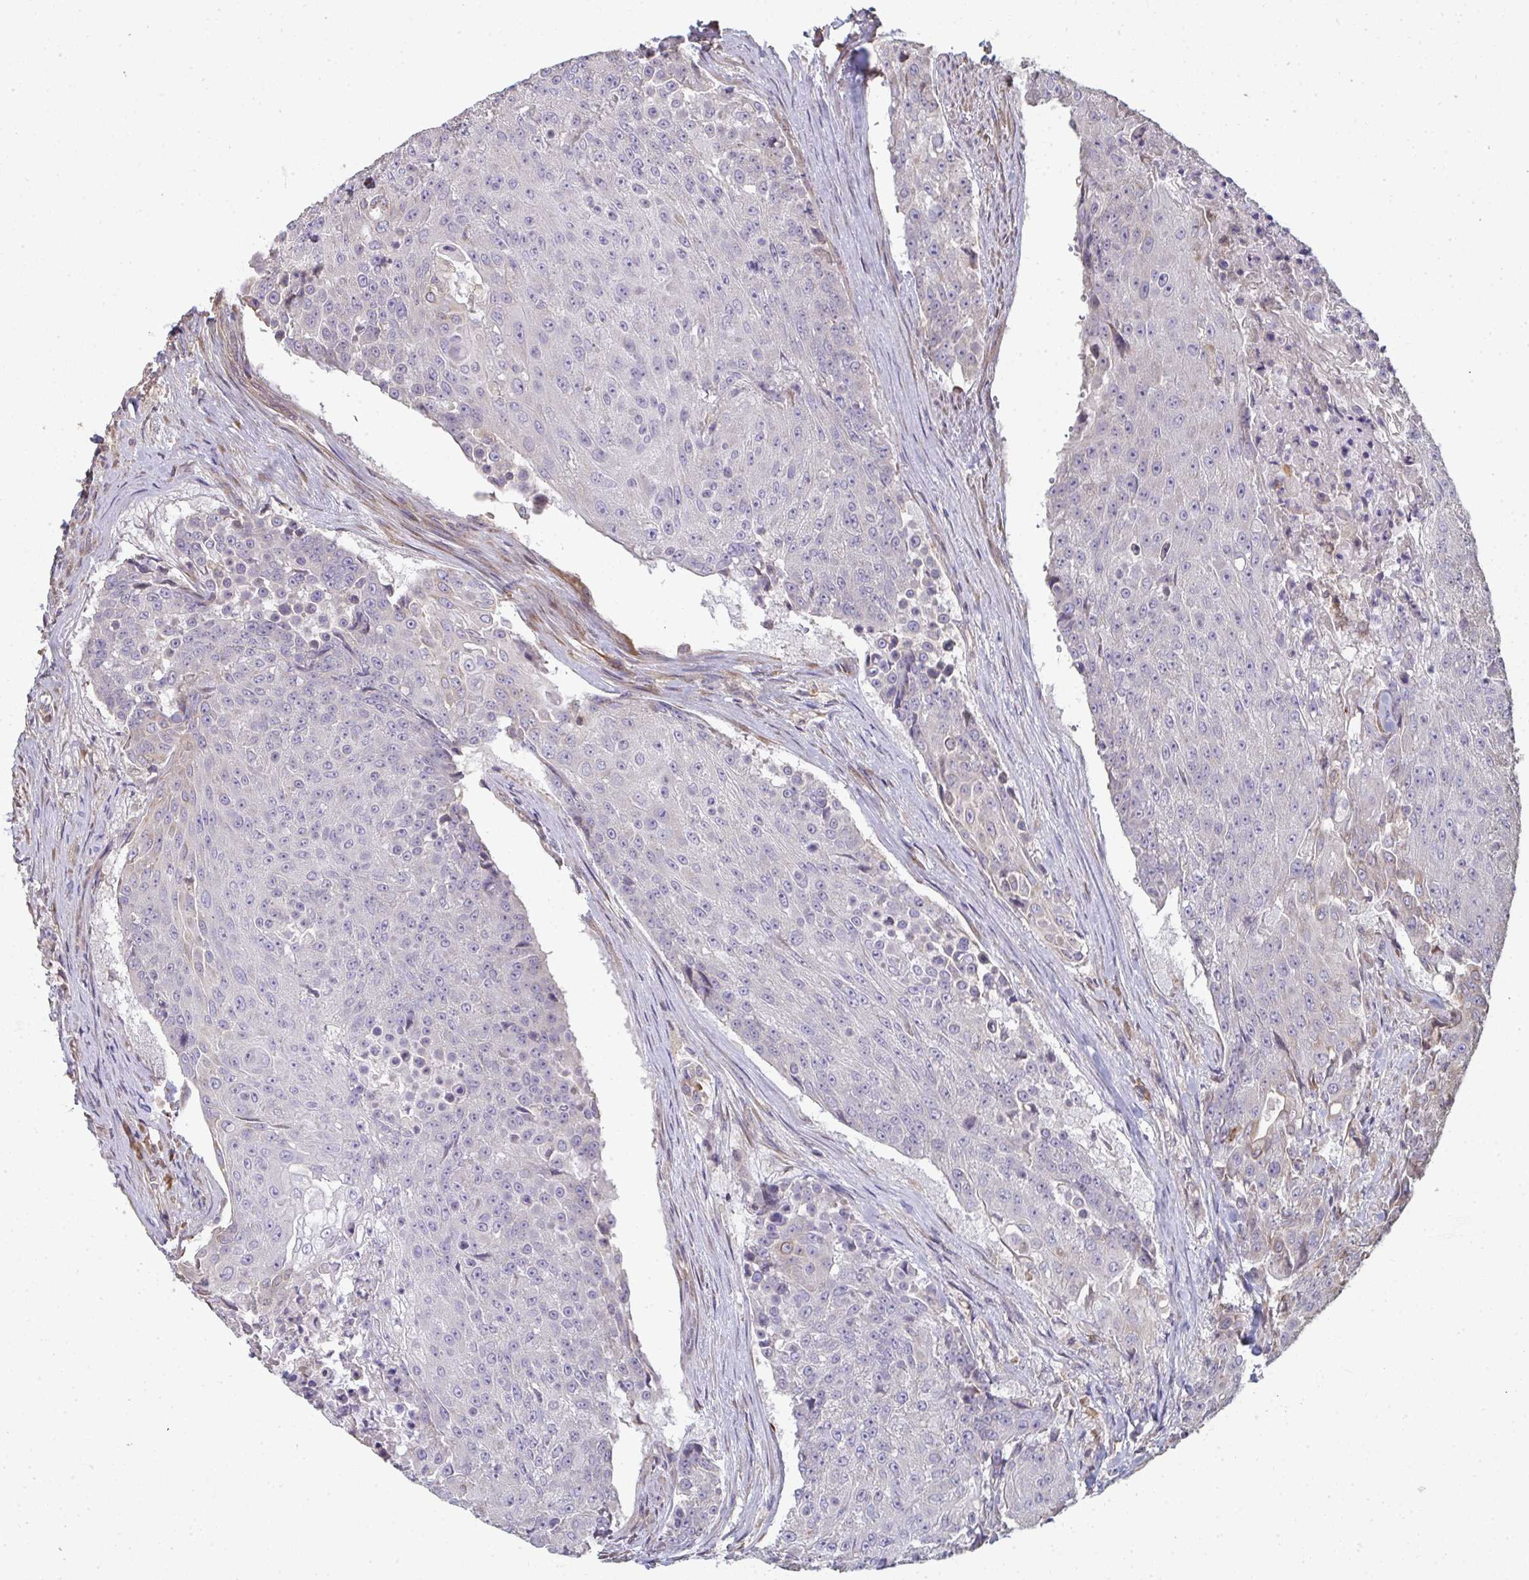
{"staining": {"intensity": "negative", "quantity": "none", "location": "none"}, "tissue": "urothelial cancer", "cell_type": "Tumor cells", "image_type": "cancer", "snomed": [{"axis": "morphology", "description": "Urothelial carcinoma, High grade"}, {"axis": "topography", "description": "Urinary bladder"}], "caption": "Human urothelial cancer stained for a protein using IHC displays no staining in tumor cells.", "gene": "ZFYVE28", "patient": {"sex": "female", "age": 63}}